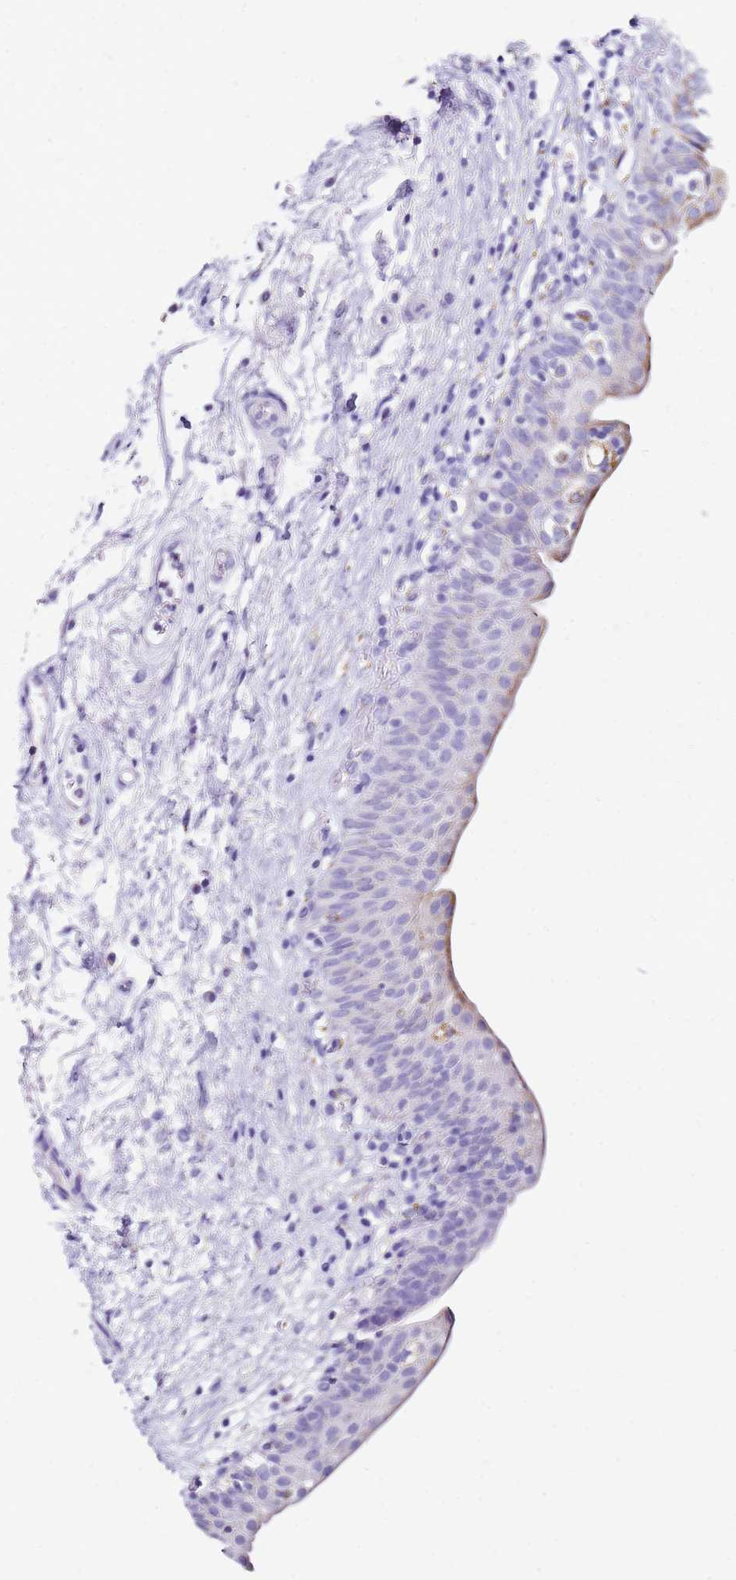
{"staining": {"intensity": "negative", "quantity": "none", "location": "none"}, "tissue": "urinary bladder", "cell_type": "Urothelial cells", "image_type": "normal", "snomed": [{"axis": "morphology", "description": "Normal tissue, NOS"}, {"axis": "topography", "description": "Urinary bladder"}], "caption": "IHC image of normal urinary bladder: urinary bladder stained with DAB displays no significant protein expression in urothelial cells.", "gene": "PTBP2", "patient": {"sex": "male", "age": 83}}